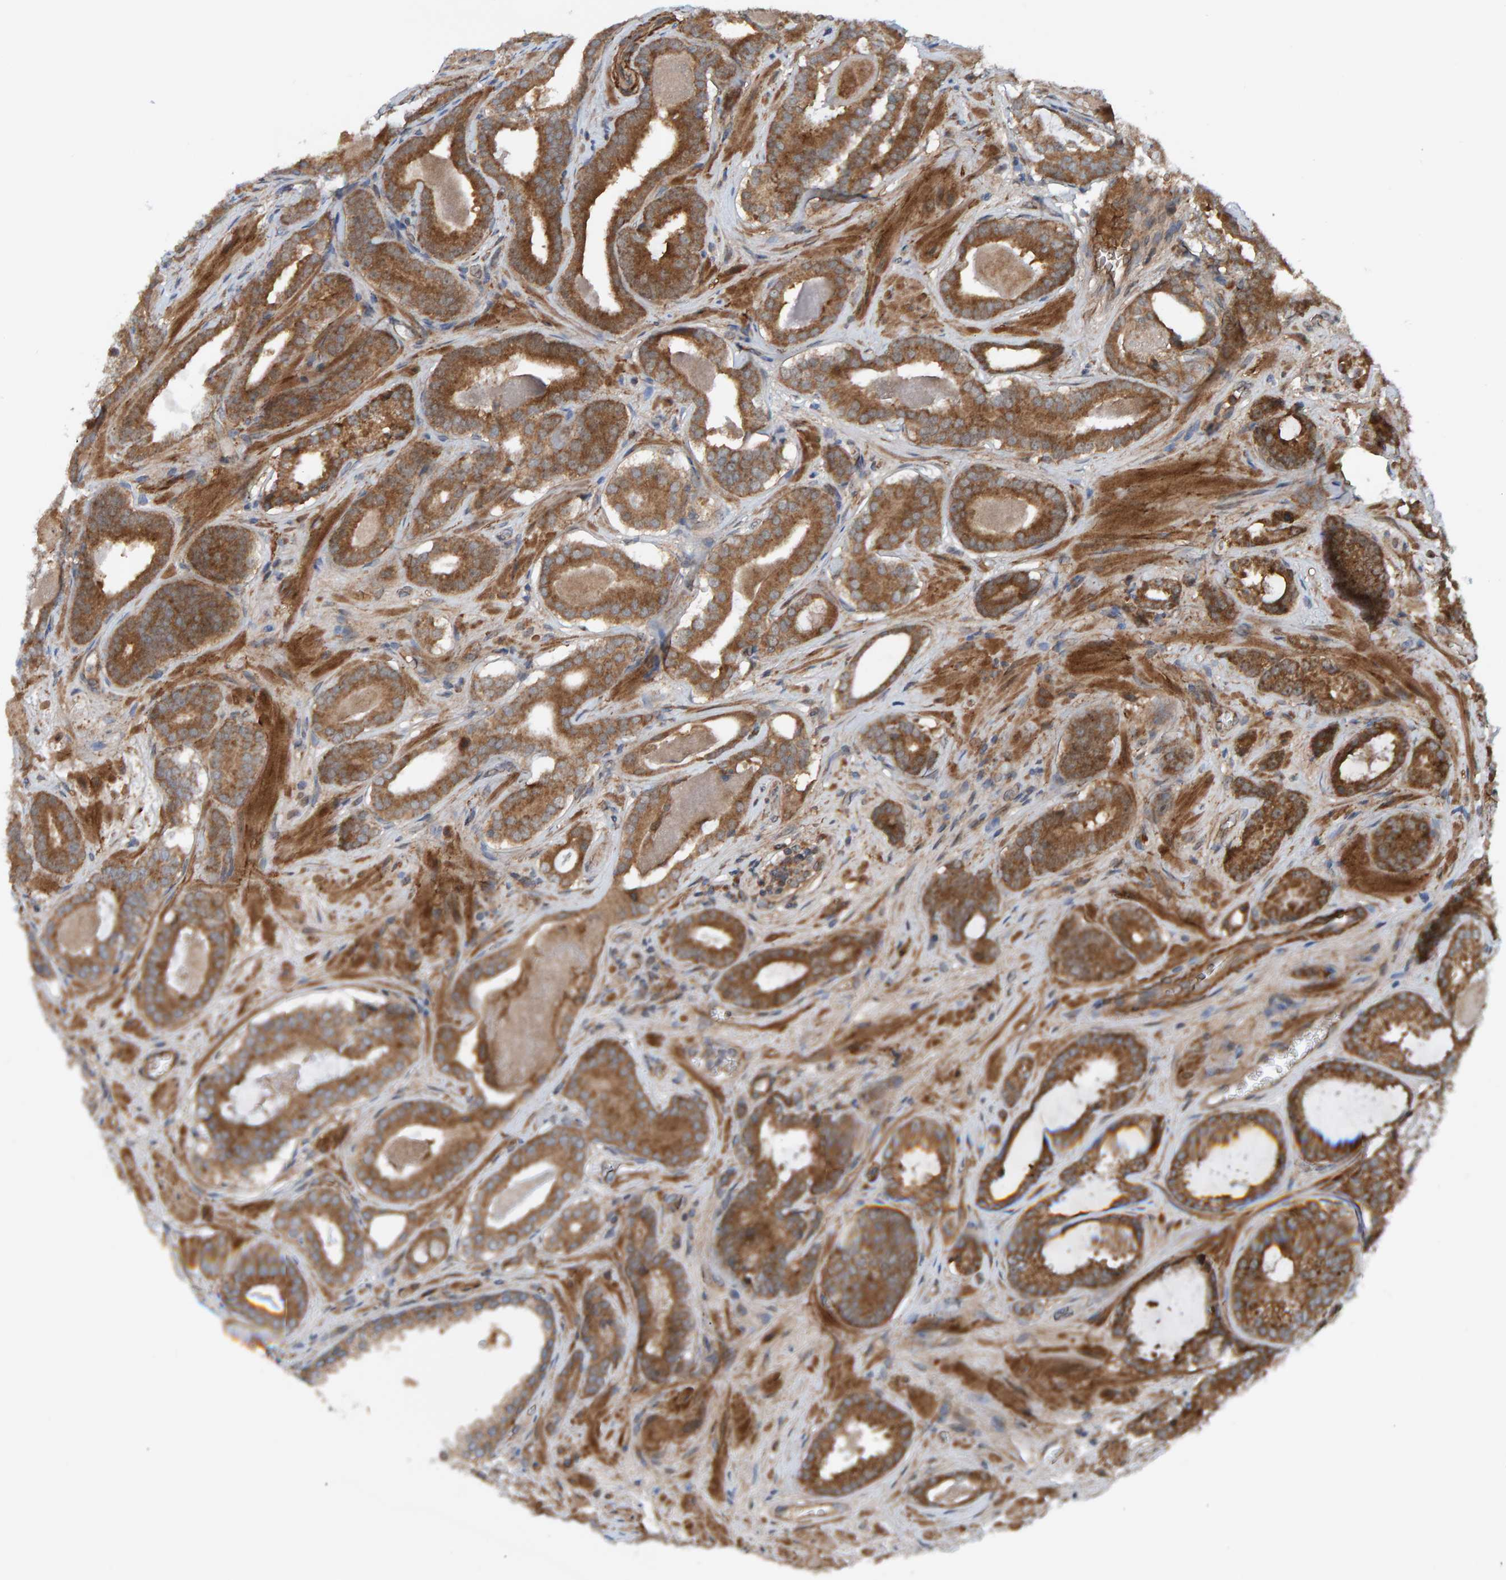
{"staining": {"intensity": "moderate", "quantity": ">75%", "location": "cytoplasmic/membranous"}, "tissue": "prostate cancer", "cell_type": "Tumor cells", "image_type": "cancer", "snomed": [{"axis": "morphology", "description": "Adenocarcinoma, High grade"}, {"axis": "topography", "description": "Prostate"}], "caption": "This photomicrograph displays immunohistochemistry (IHC) staining of prostate cancer (high-grade adenocarcinoma), with medium moderate cytoplasmic/membranous positivity in approximately >75% of tumor cells.", "gene": "CUEDC1", "patient": {"sex": "male", "age": 60}}